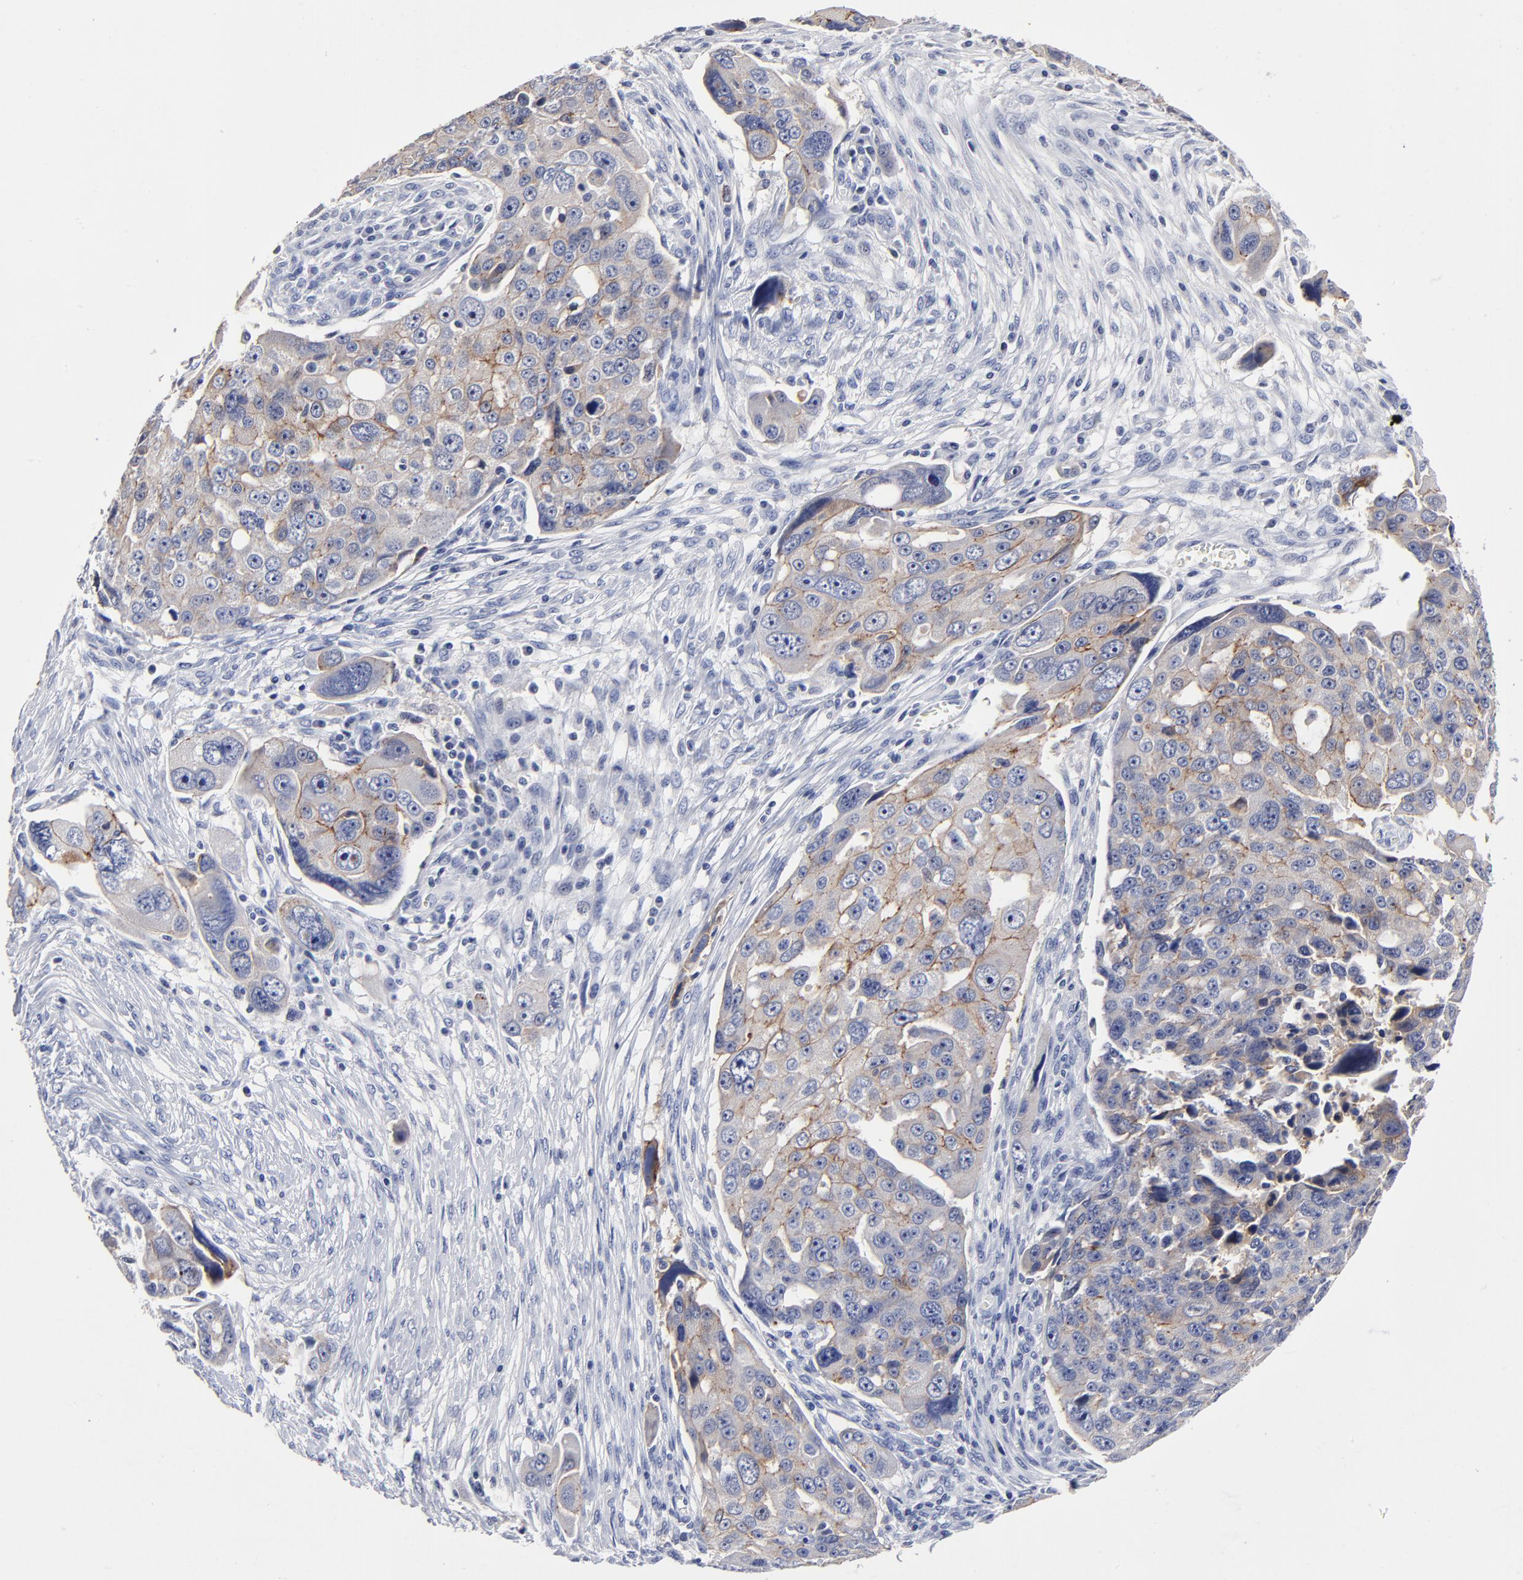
{"staining": {"intensity": "negative", "quantity": "none", "location": "none"}, "tissue": "ovarian cancer", "cell_type": "Tumor cells", "image_type": "cancer", "snomed": [{"axis": "morphology", "description": "Carcinoma, endometroid"}, {"axis": "topography", "description": "Ovary"}], "caption": "Photomicrograph shows no protein staining in tumor cells of ovarian endometroid carcinoma tissue.", "gene": "CXADR", "patient": {"sex": "female", "age": 75}}